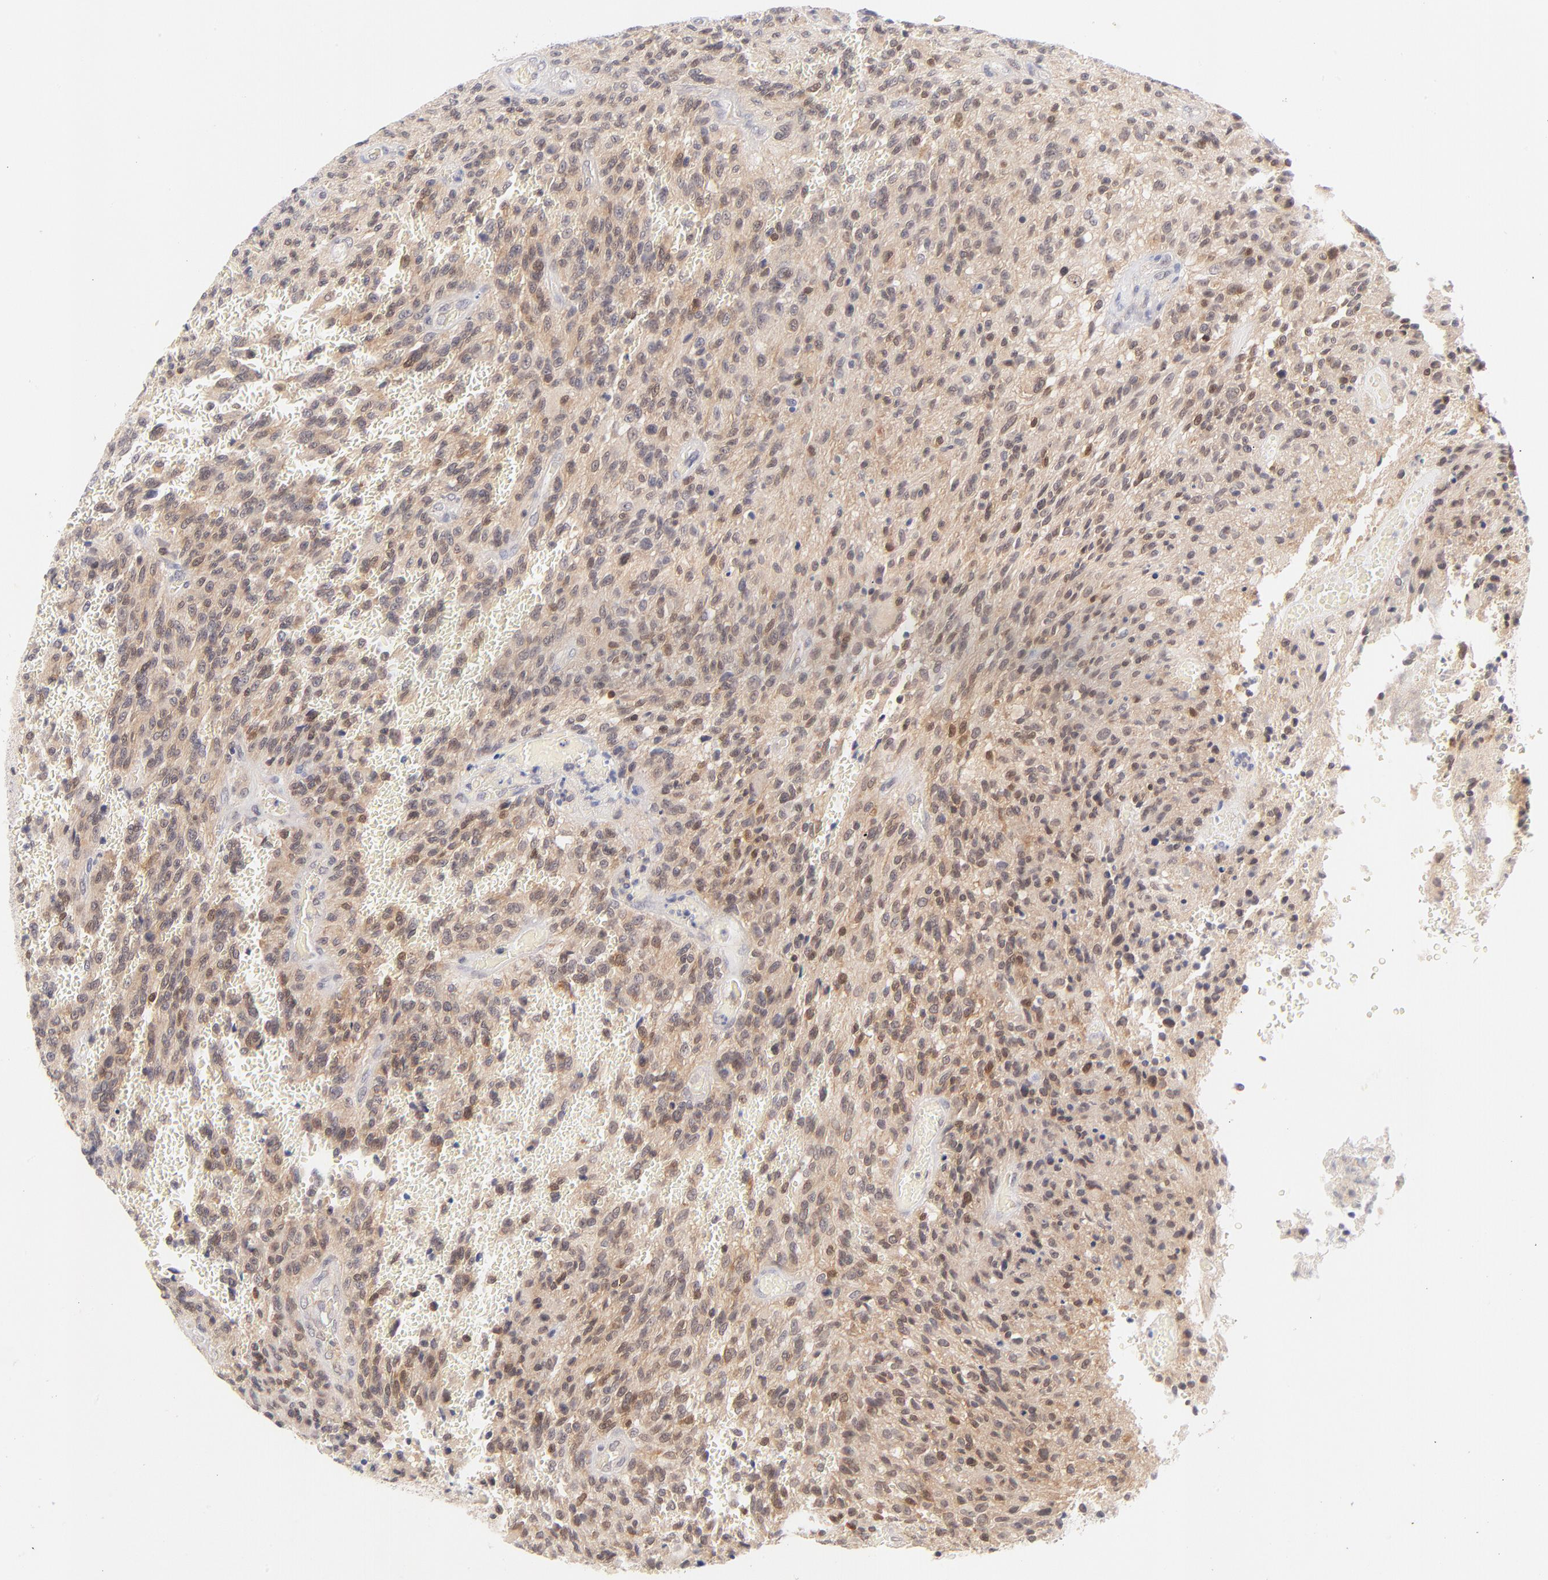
{"staining": {"intensity": "weak", "quantity": "25%-75%", "location": "cytoplasmic/membranous,nuclear"}, "tissue": "glioma", "cell_type": "Tumor cells", "image_type": "cancer", "snomed": [{"axis": "morphology", "description": "Normal tissue, NOS"}, {"axis": "morphology", "description": "Glioma, malignant, High grade"}, {"axis": "topography", "description": "Cerebral cortex"}], "caption": "An immunohistochemistry (IHC) histopathology image of neoplastic tissue is shown. Protein staining in brown shows weak cytoplasmic/membranous and nuclear positivity in glioma within tumor cells.", "gene": "CASP6", "patient": {"sex": "male", "age": 56}}